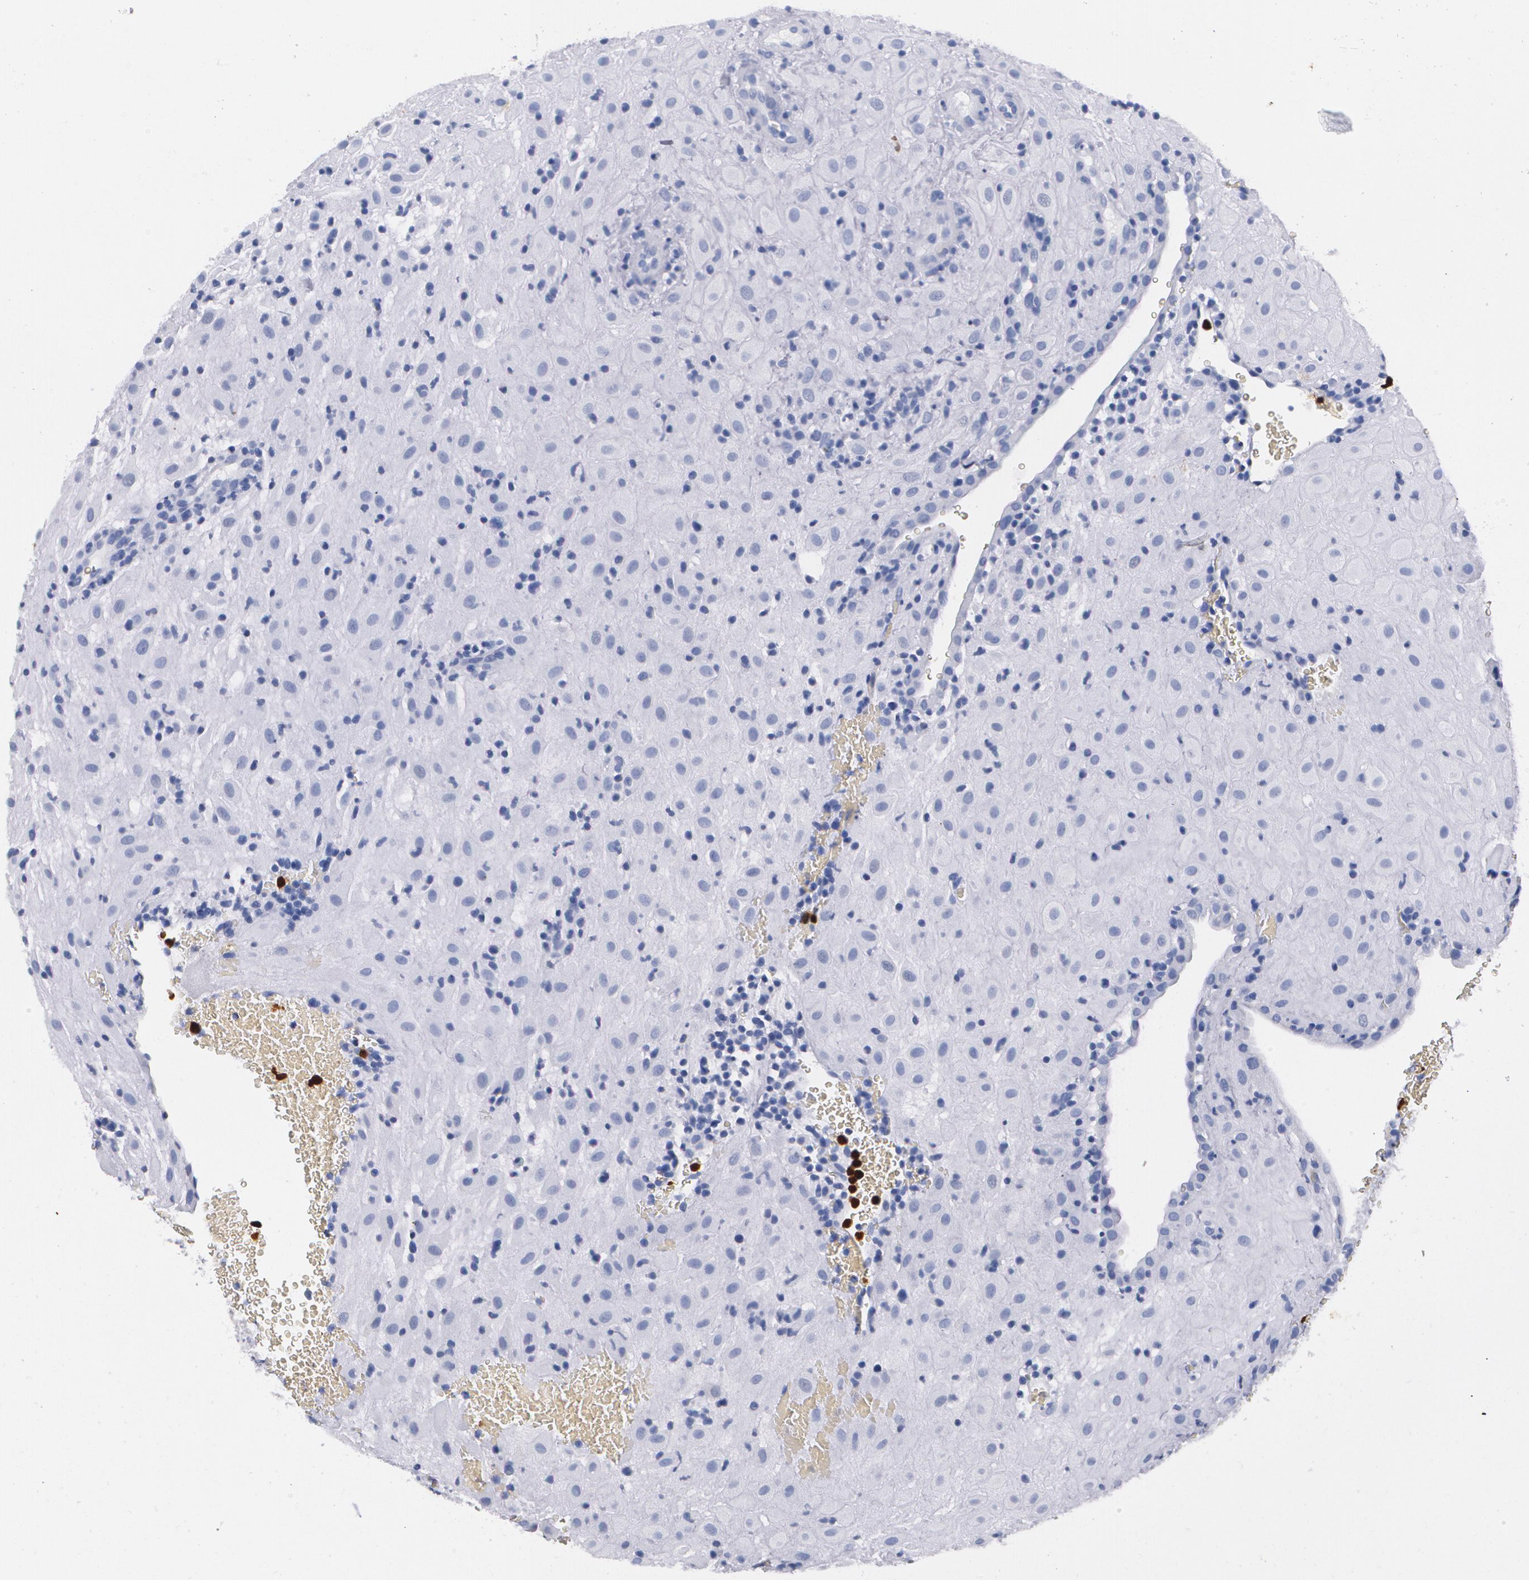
{"staining": {"intensity": "negative", "quantity": "none", "location": "none"}, "tissue": "placenta", "cell_type": "Decidual cells", "image_type": "normal", "snomed": [{"axis": "morphology", "description": "Normal tissue, NOS"}, {"axis": "topography", "description": "Placenta"}], "caption": "Immunohistochemical staining of benign placenta shows no significant positivity in decidual cells. Nuclei are stained in blue.", "gene": "S100A8", "patient": {"sex": "female", "age": 19}}